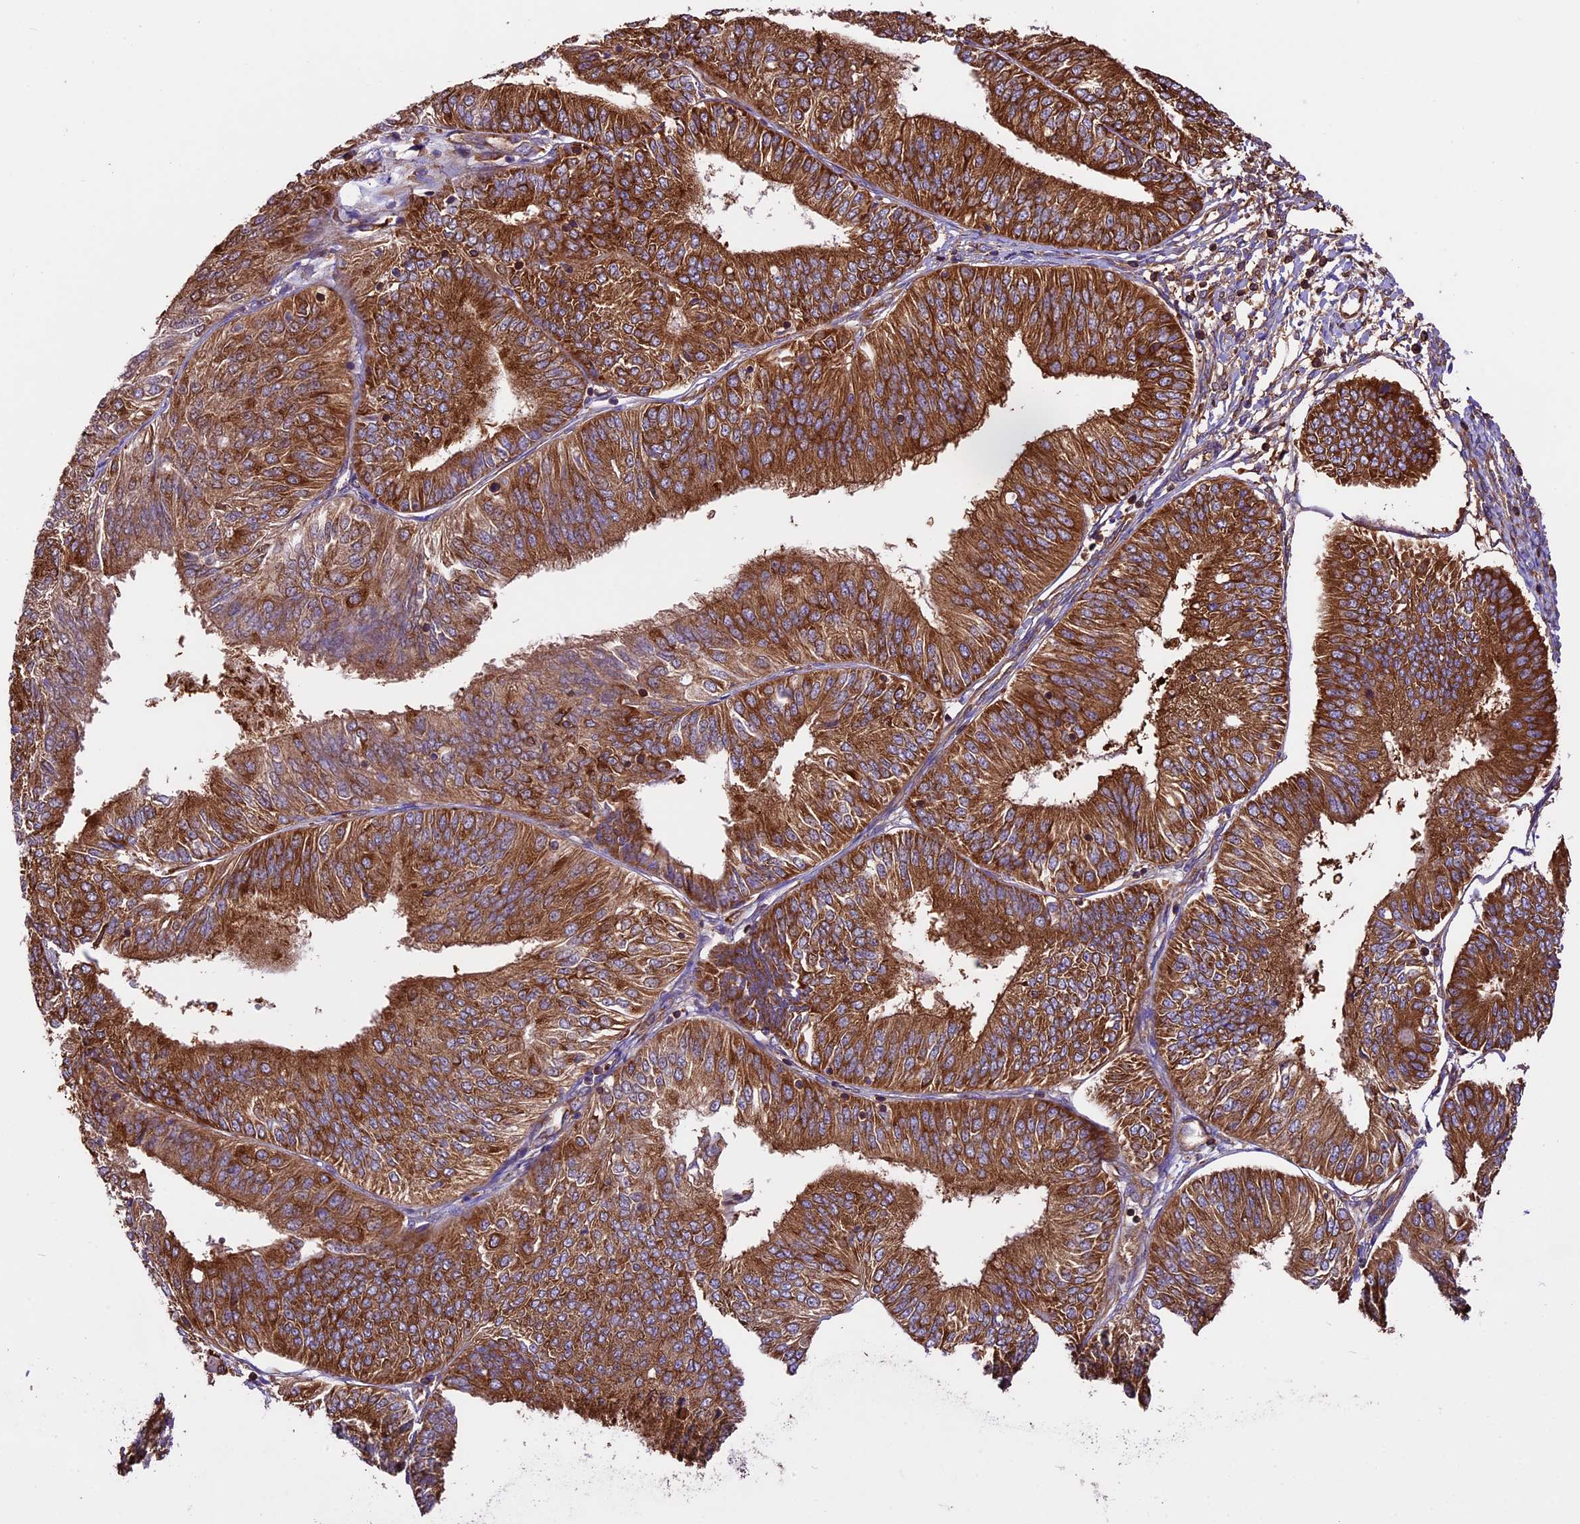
{"staining": {"intensity": "strong", "quantity": ">75%", "location": "cytoplasmic/membranous"}, "tissue": "endometrial cancer", "cell_type": "Tumor cells", "image_type": "cancer", "snomed": [{"axis": "morphology", "description": "Adenocarcinoma, NOS"}, {"axis": "topography", "description": "Endometrium"}], "caption": "The image reveals staining of adenocarcinoma (endometrial), revealing strong cytoplasmic/membranous protein expression (brown color) within tumor cells. (Brightfield microscopy of DAB IHC at high magnification).", "gene": "KARS1", "patient": {"sex": "female", "age": 58}}